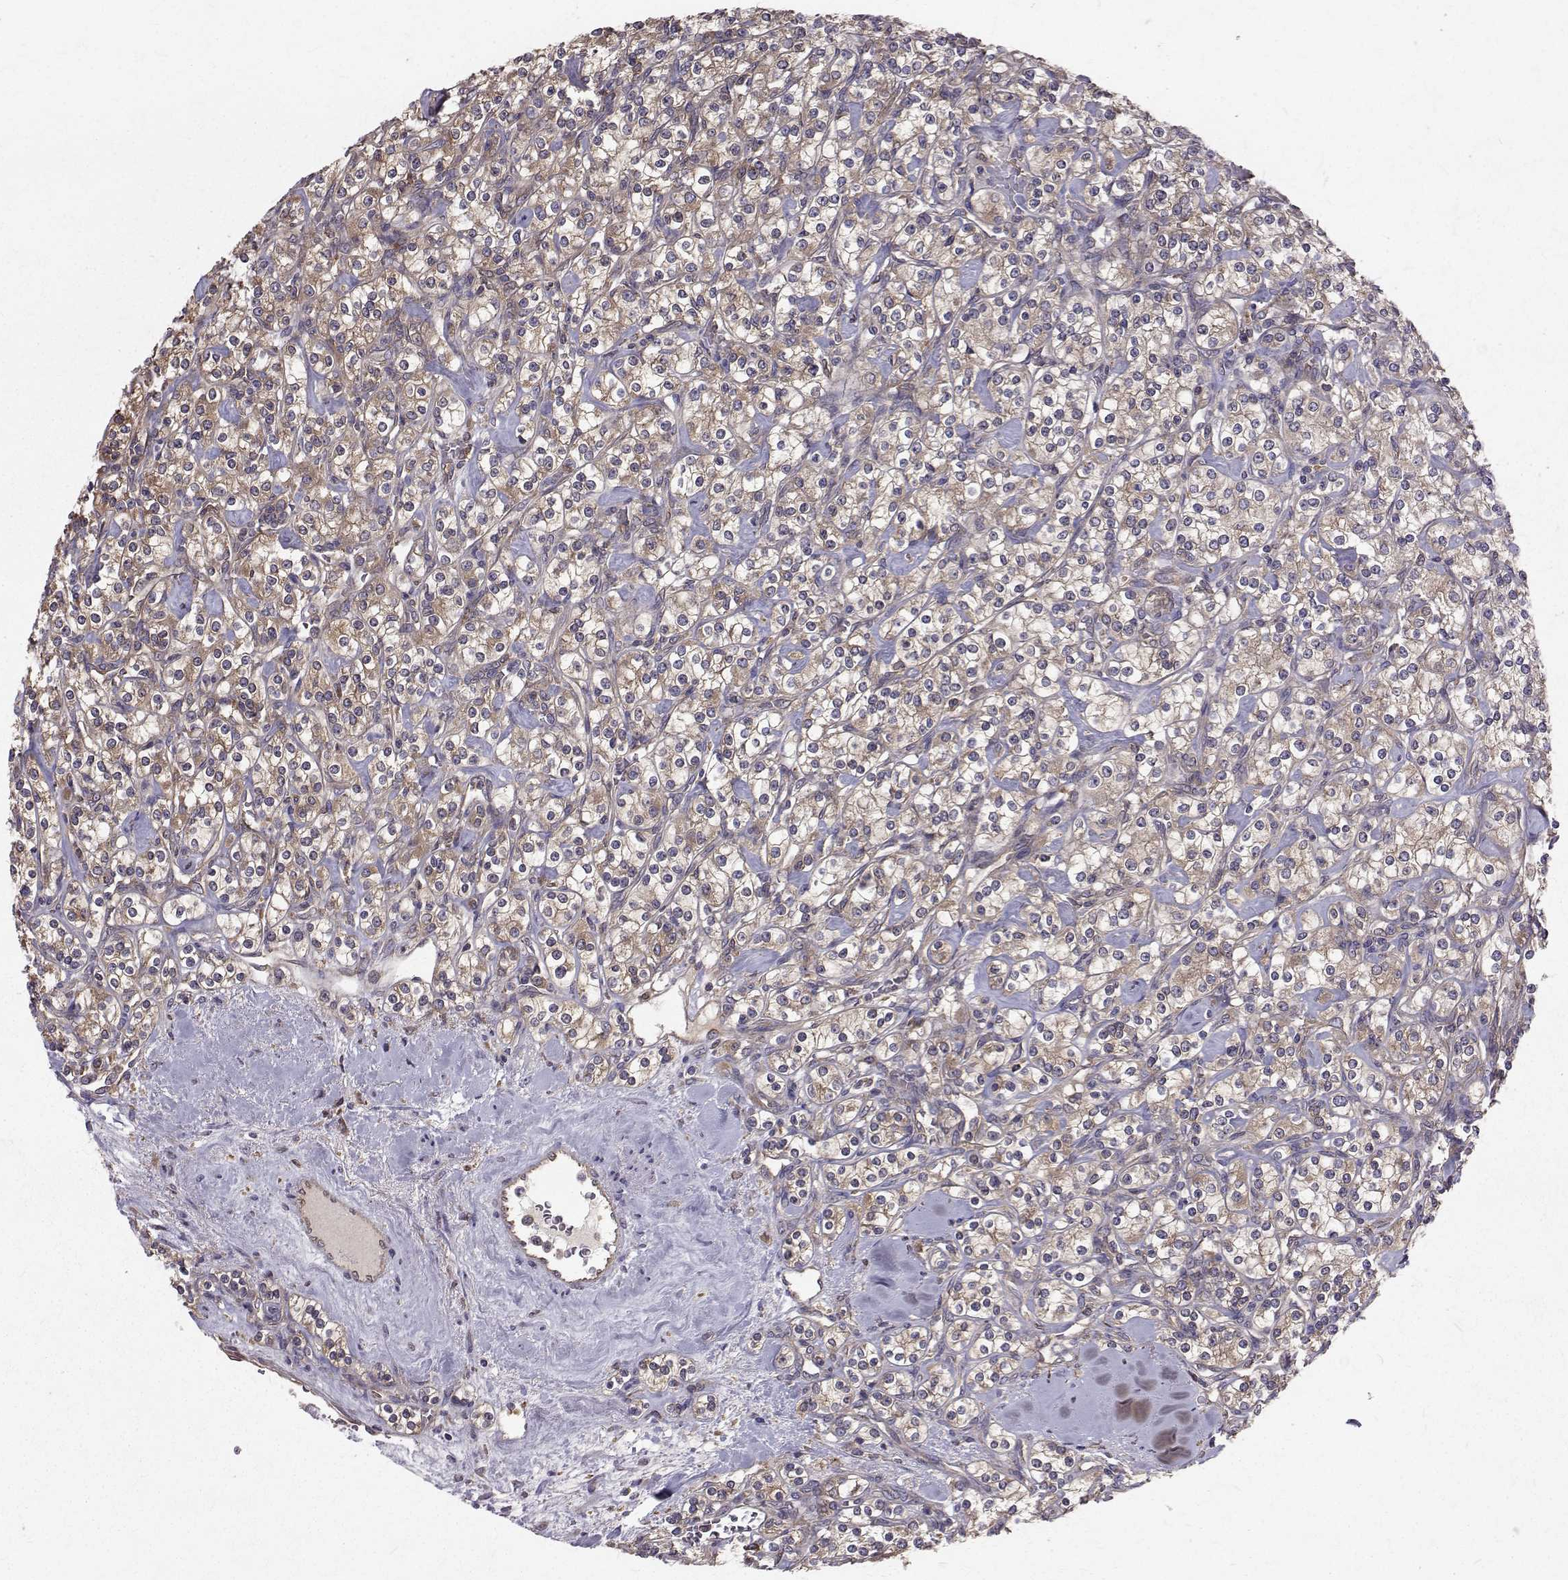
{"staining": {"intensity": "weak", "quantity": ">75%", "location": "cytoplasmic/membranous"}, "tissue": "renal cancer", "cell_type": "Tumor cells", "image_type": "cancer", "snomed": [{"axis": "morphology", "description": "Adenocarcinoma, NOS"}, {"axis": "topography", "description": "Kidney"}], "caption": "Protein expression analysis of human renal adenocarcinoma reveals weak cytoplasmic/membranous staining in approximately >75% of tumor cells.", "gene": "FARSB", "patient": {"sex": "male", "age": 77}}